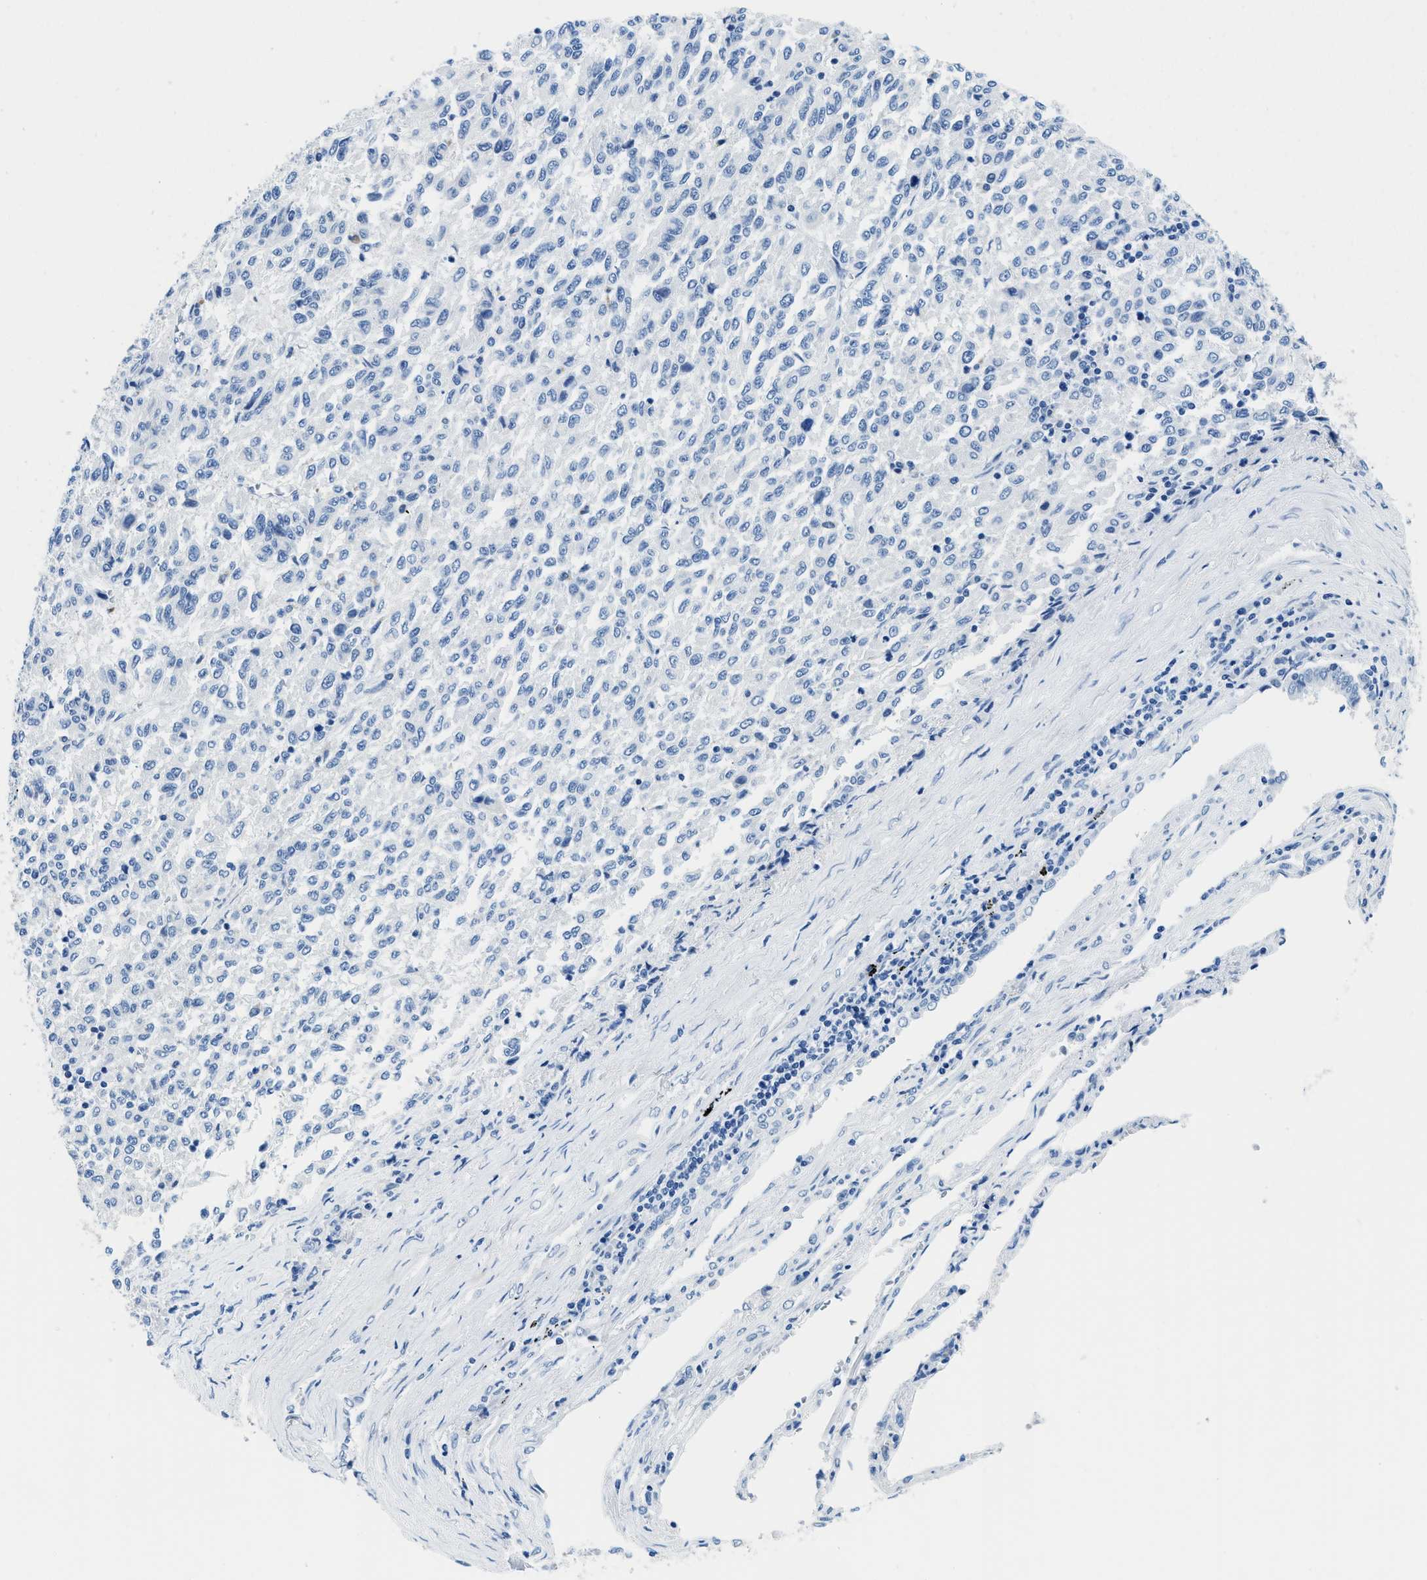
{"staining": {"intensity": "negative", "quantity": "none", "location": "none"}, "tissue": "melanoma", "cell_type": "Tumor cells", "image_type": "cancer", "snomed": [{"axis": "morphology", "description": "Malignant melanoma, Metastatic site"}, {"axis": "topography", "description": "Lung"}], "caption": "Immunohistochemistry (IHC) histopathology image of malignant melanoma (metastatic site) stained for a protein (brown), which demonstrates no staining in tumor cells.", "gene": "MBL2", "patient": {"sex": "male", "age": 64}}